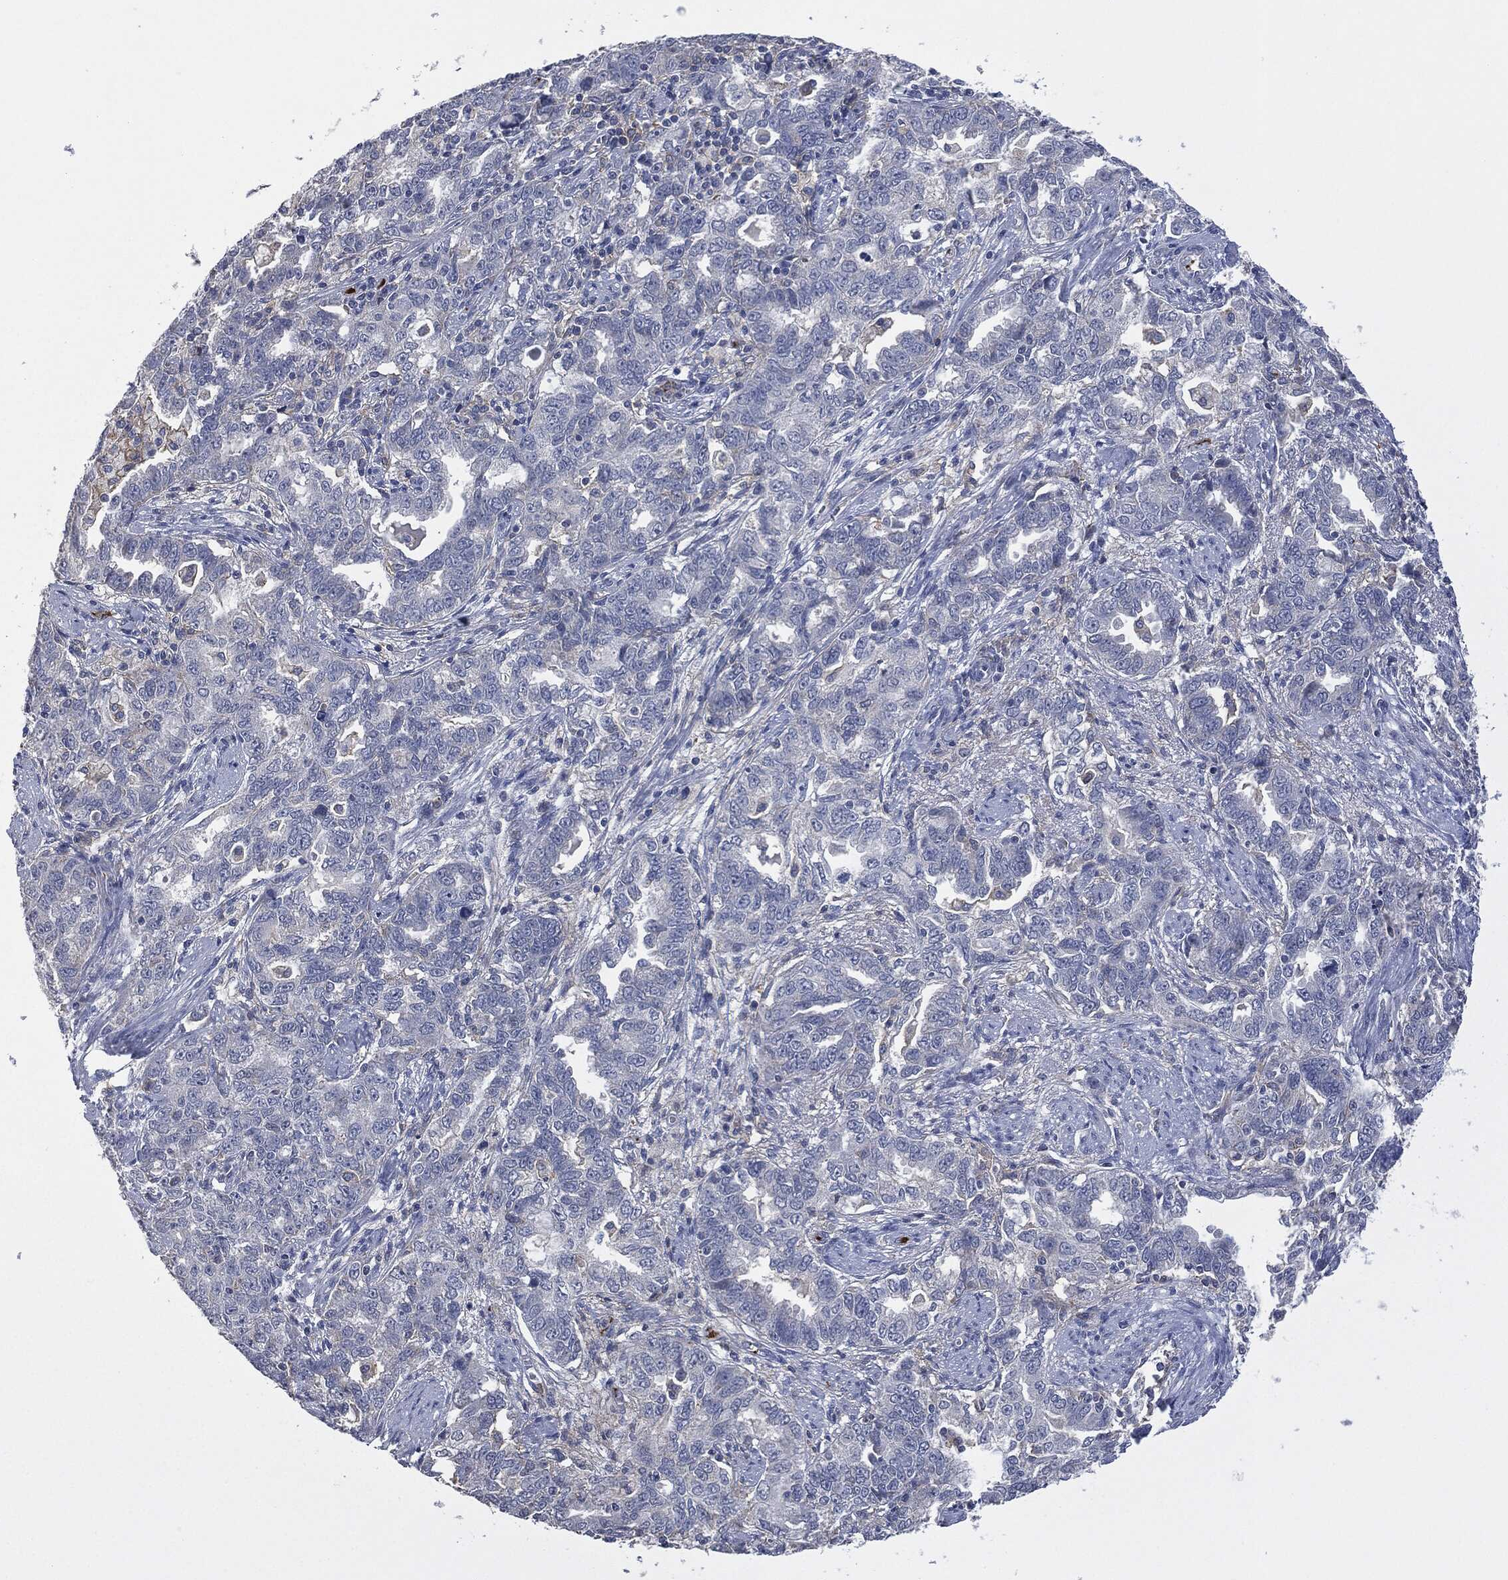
{"staining": {"intensity": "negative", "quantity": "none", "location": "none"}, "tissue": "ovarian cancer", "cell_type": "Tumor cells", "image_type": "cancer", "snomed": [{"axis": "morphology", "description": "Cystadenocarcinoma, serous, NOS"}, {"axis": "topography", "description": "Ovary"}], "caption": "This is a image of immunohistochemistry staining of serous cystadenocarcinoma (ovarian), which shows no expression in tumor cells.", "gene": "CD33", "patient": {"sex": "female", "age": 51}}